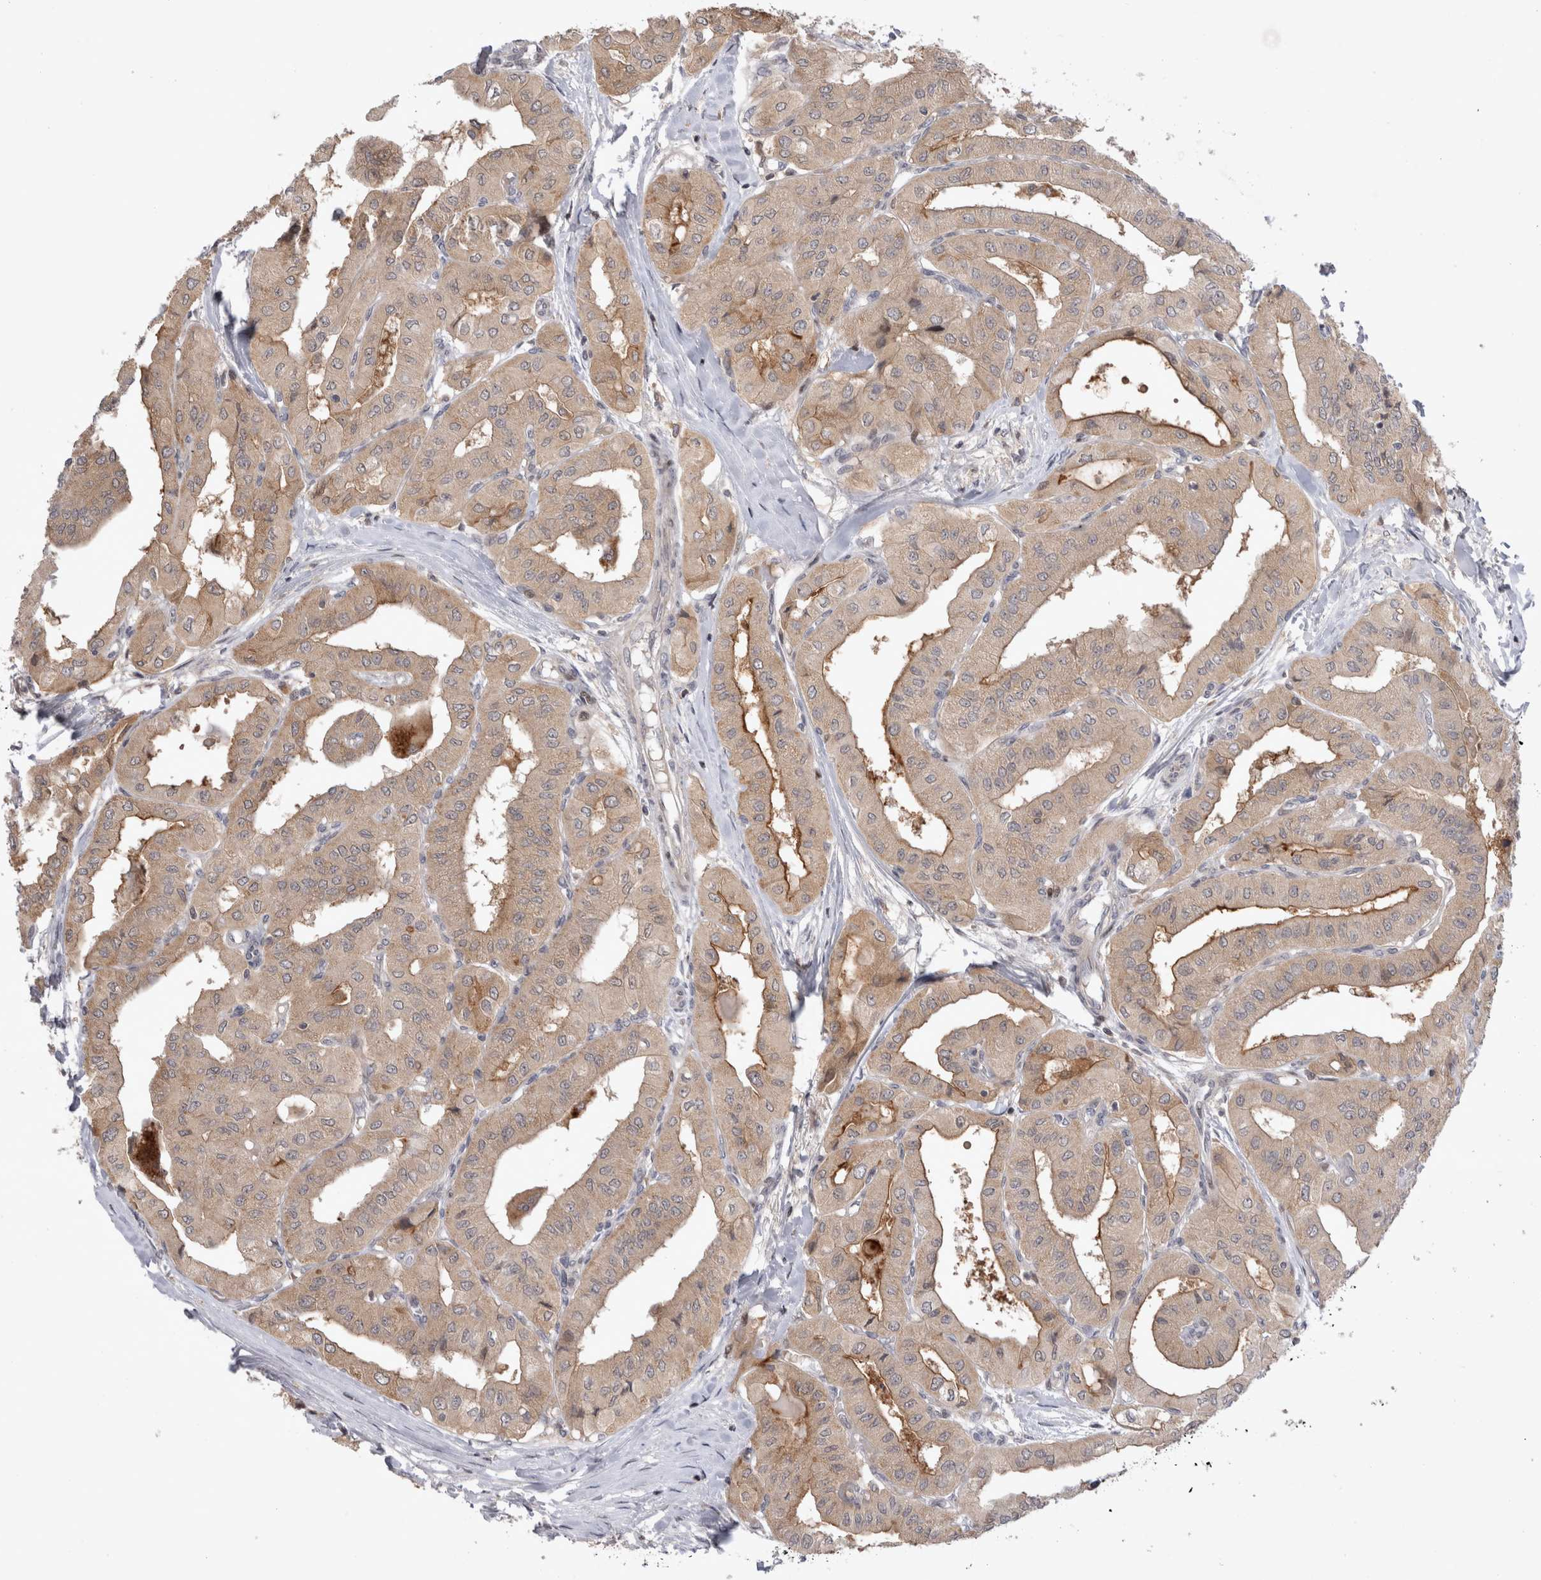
{"staining": {"intensity": "weak", "quantity": ">75%", "location": "cytoplasmic/membranous"}, "tissue": "thyroid cancer", "cell_type": "Tumor cells", "image_type": "cancer", "snomed": [{"axis": "morphology", "description": "Papillary adenocarcinoma, NOS"}, {"axis": "topography", "description": "Thyroid gland"}], "caption": "Thyroid cancer (papillary adenocarcinoma) stained for a protein (brown) displays weak cytoplasmic/membranous positive staining in about >75% of tumor cells.", "gene": "PLEKHM1", "patient": {"sex": "female", "age": 59}}